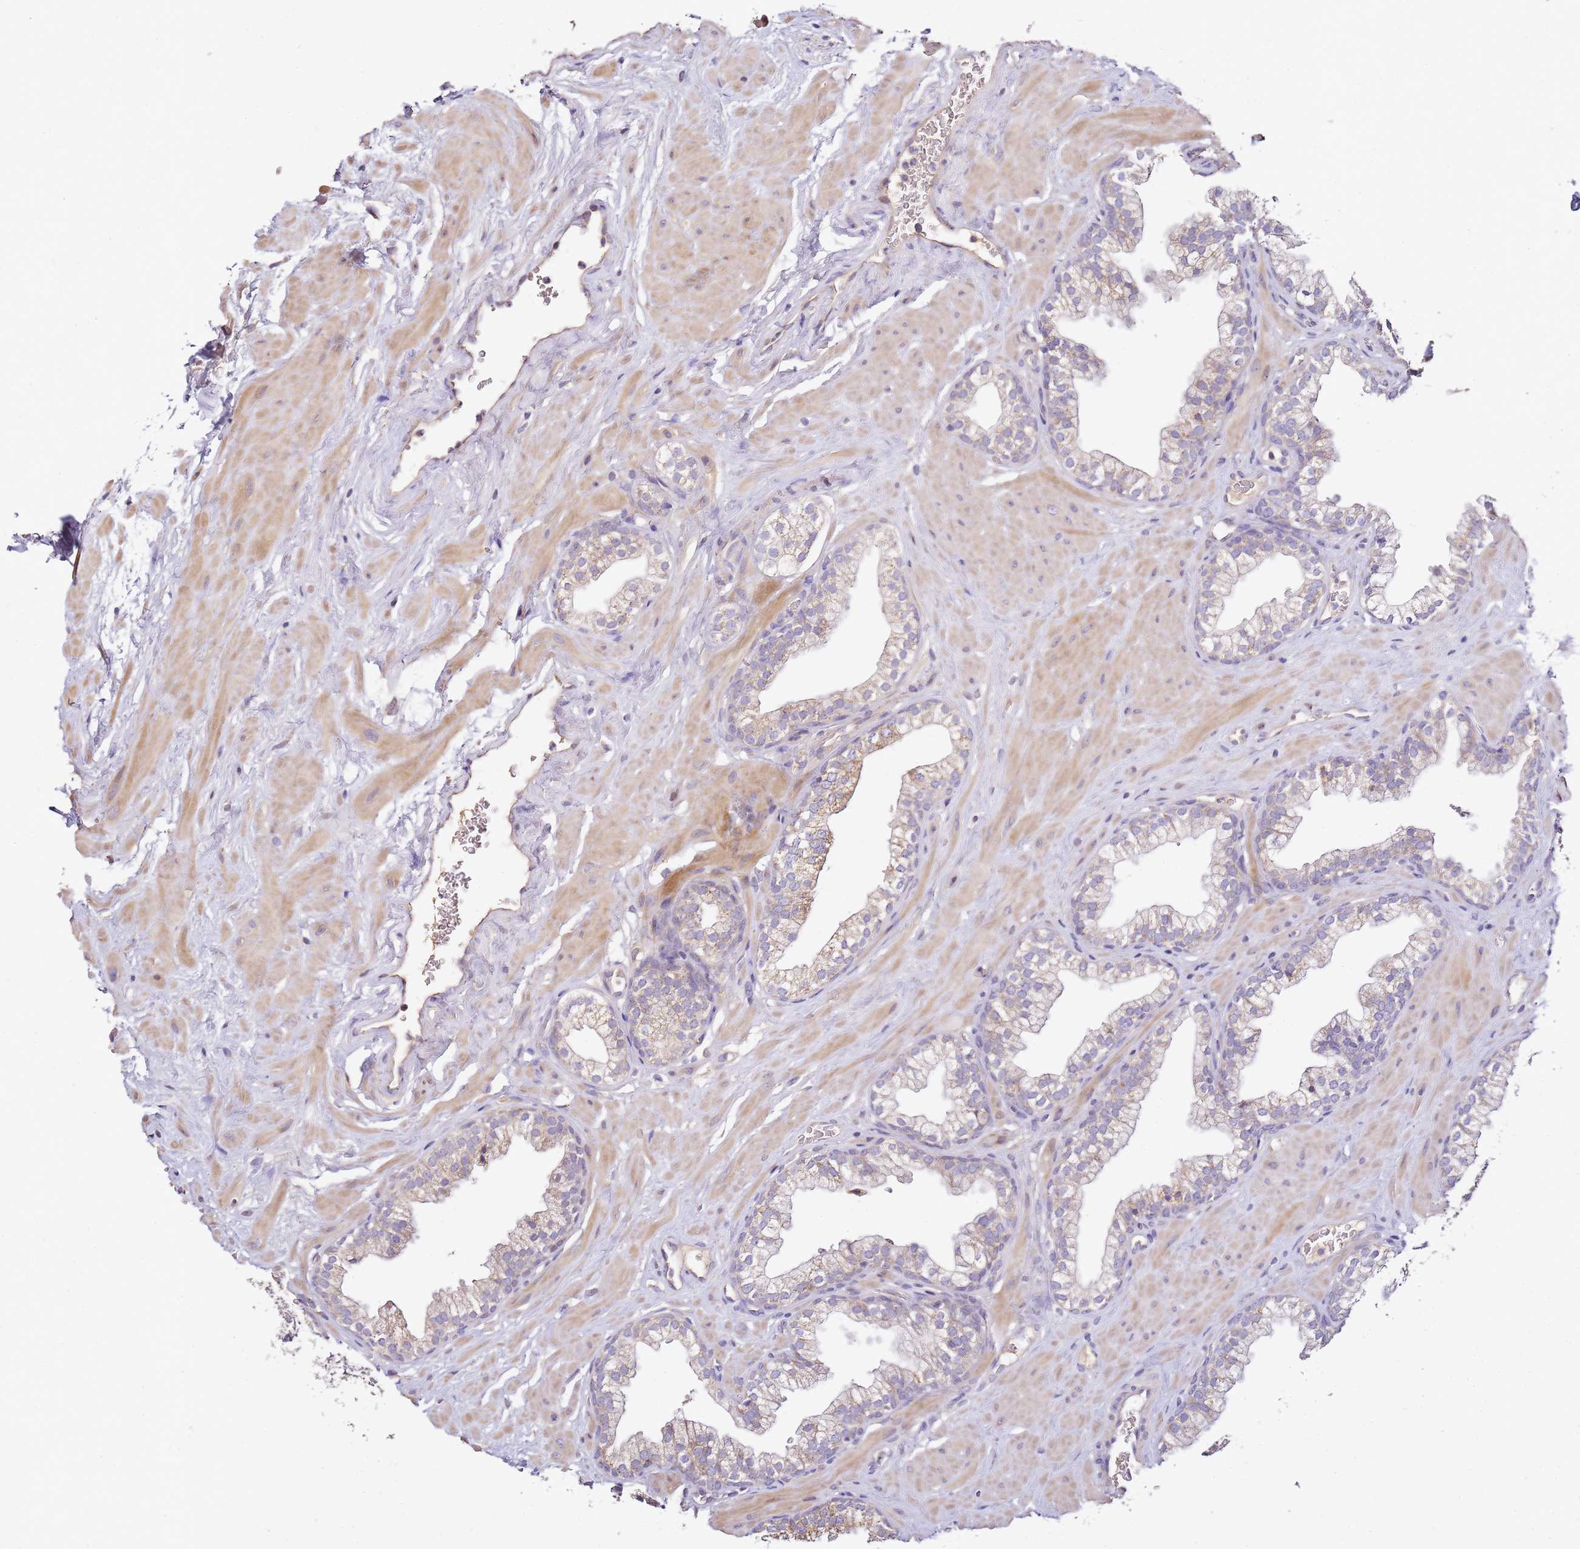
{"staining": {"intensity": "weak", "quantity": "25%-75%", "location": "cytoplasmic/membranous"}, "tissue": "prostate", "cell_type": "Glandular cells", "image_type": "normal", "snomed": [{"axis": "morphology", "description": "Normal tissue, NOS"}, {"axis": "morphology", "description": "Urothelial carcinoma, Low grade"}, {"axis": "topography", "description": "Urinary bladder"}, {"axis": "topography", "description": "Prostate"}], "caption": "This is an image of immunohistochemistry (IHC) staining of normal prostate, which shows weak expression in the cytoplasmic/membranous of glandular cells.", "gene": "OR2B11", "patient": {"sex": "male", "age": 60}}